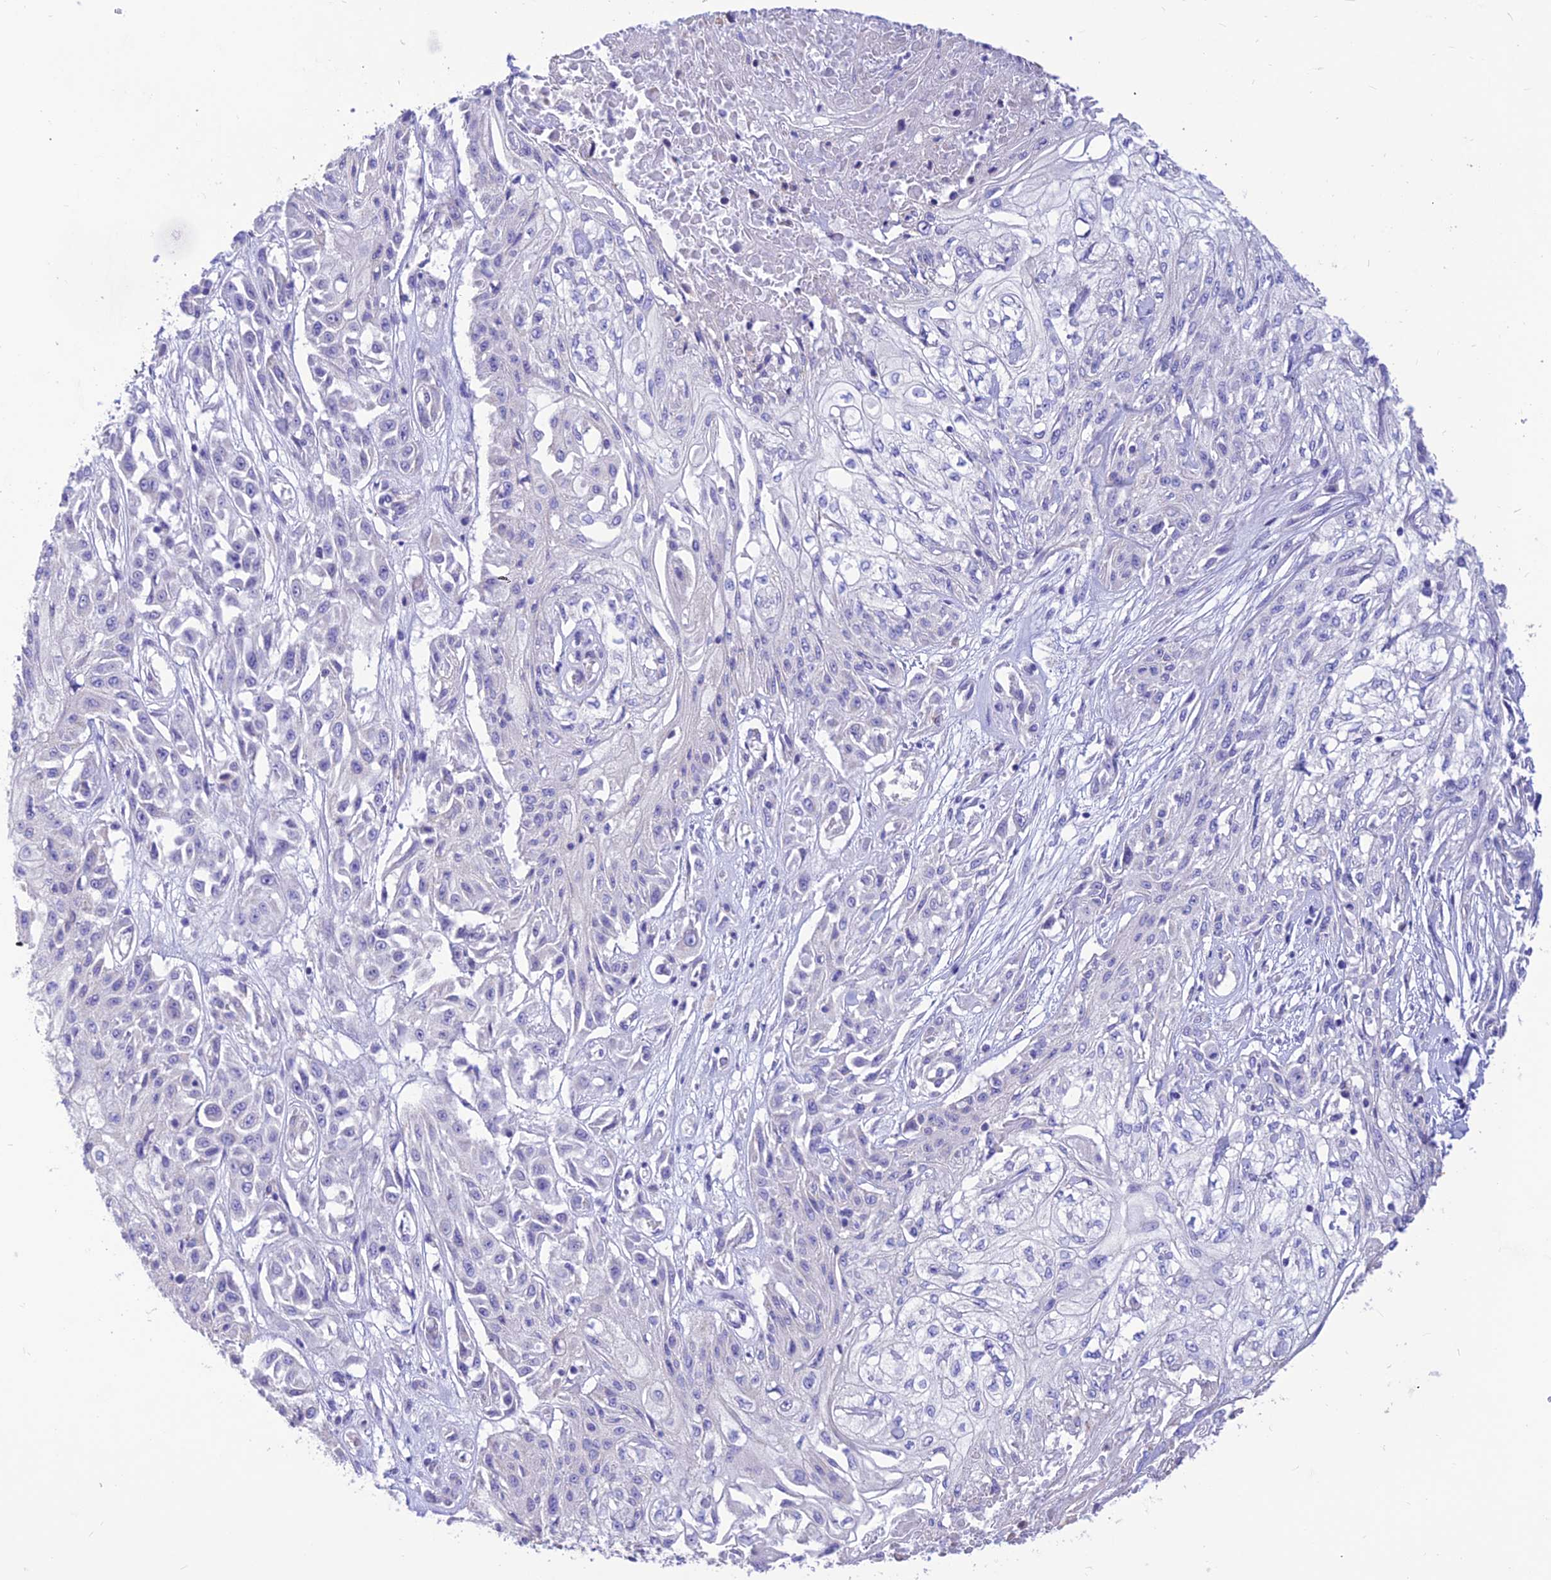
{"staining": {"intensity": "negative", "quantity": "none", "location": "none"}, "tissue": "skin cancer", "cell_type": "Tumor cells", "image_type": "cancer", "snomed": [{"axis": "morphology", "description": "Squamous cell carcinoma, NOS"}, {"axis": "morphology", "description": "Squamous cell carcinoma, metastatic, NOS"}, {"axis": "topography", "description": "Skin"}, {"axis": "topography", "description": "Lymph node"}], "caption": "Immunohistochemical staining of skin metastatic squamous cell carcinoma shows no significant staining in tumor cells. The staining is performed using DAB brown chromogen with nuclei counter-stained in using hematoxylin.", "gene": "FAM186B", "patient": {"sex": "male", "age": 75}}